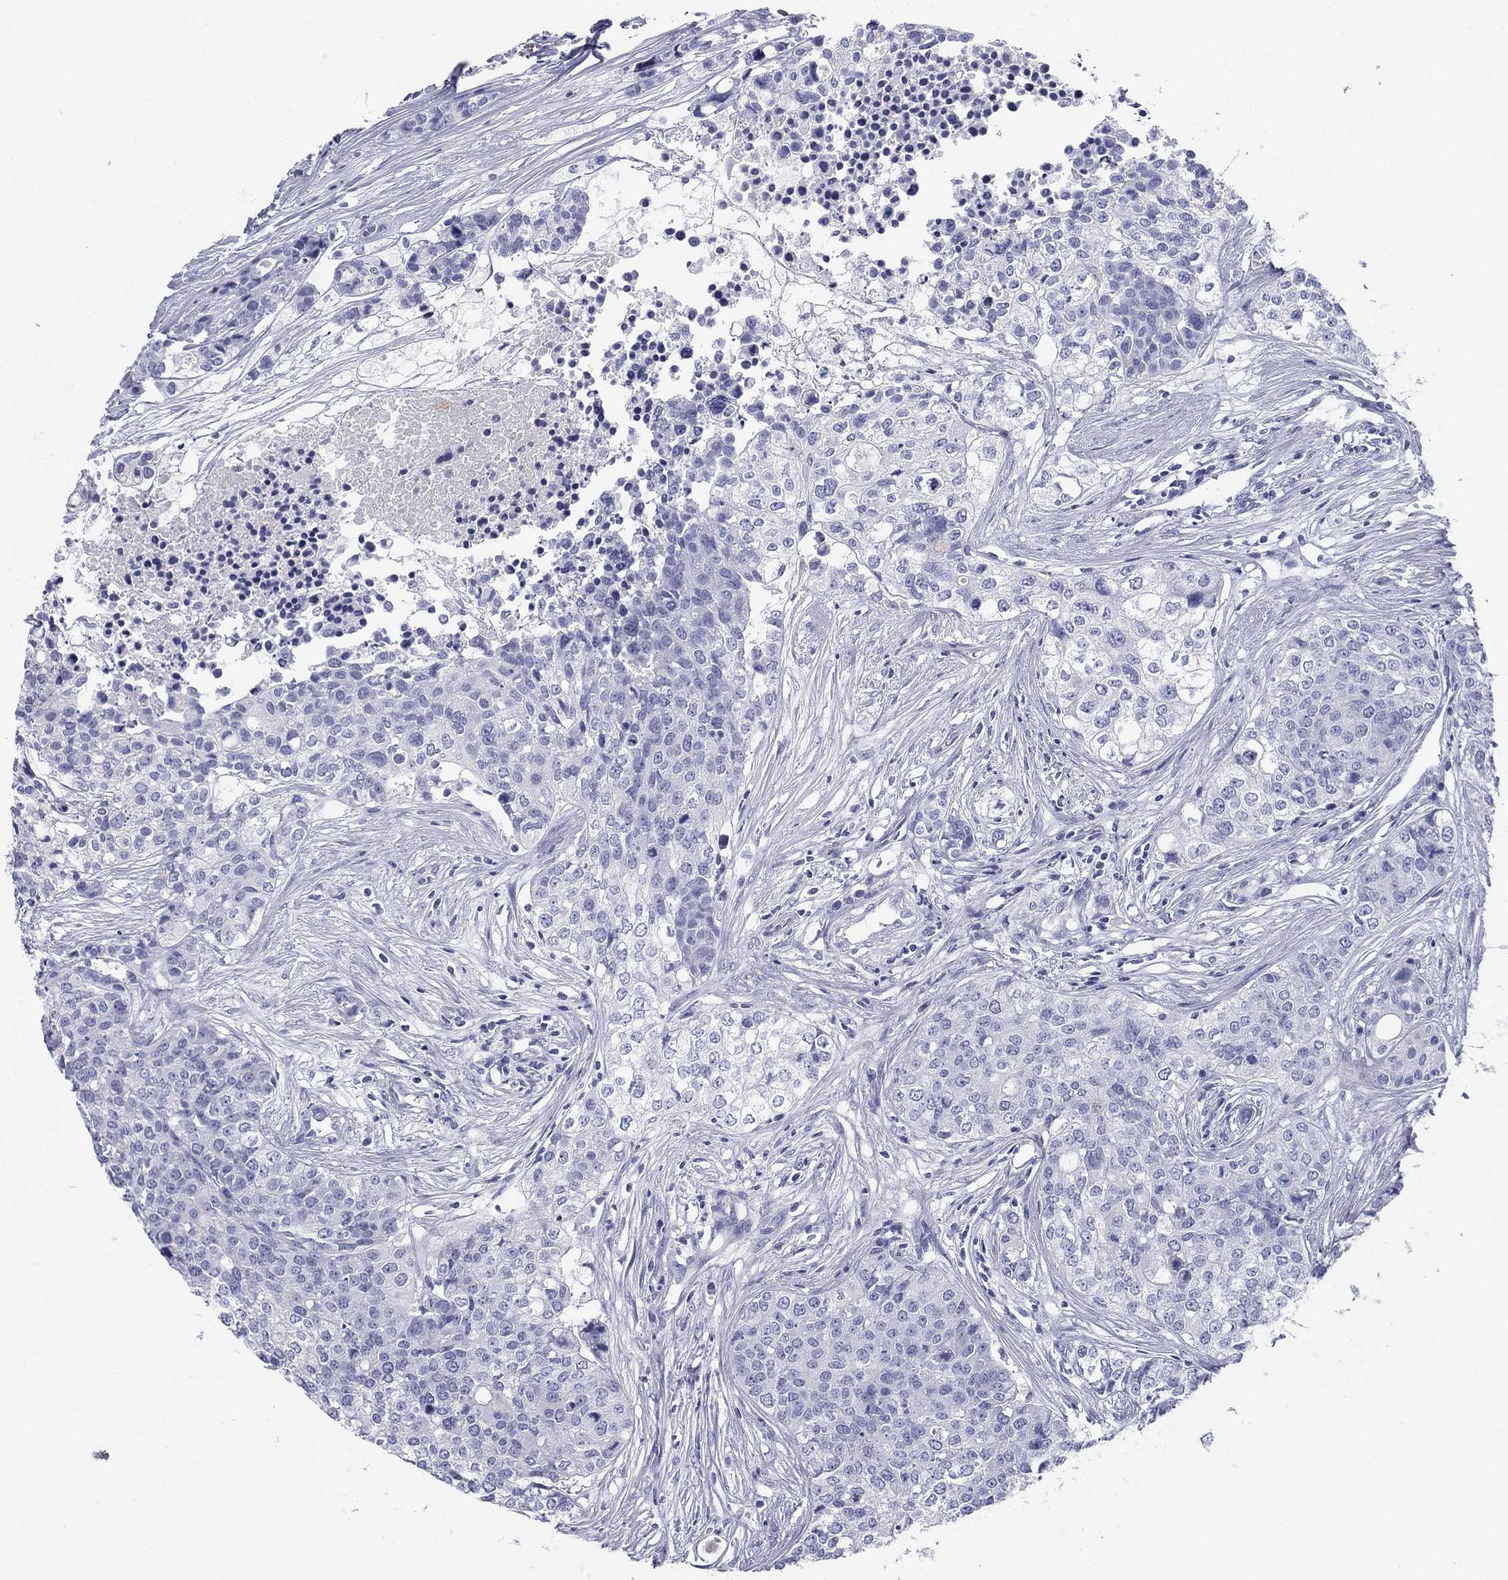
{"staining": {"intensity": "negative", "quantity": "none", "location": "none"}, "tissue": "carcinoid", "cell_type": "Tumor cells", "image_type": "cancer", "snomed": [{"axis": "morphology", "description": "Carcinoid, malignant, NOS"}, {"axis": "topography", "description": "Colon"}], "caption": "Immunohistochemistry image of neoplastic tissue: carcinoid (malignant) stained with DAB displays no significant protein positivity in tumor cells.", "gene": "ZP2", "patient": {"sex": "male", "age": 81}}